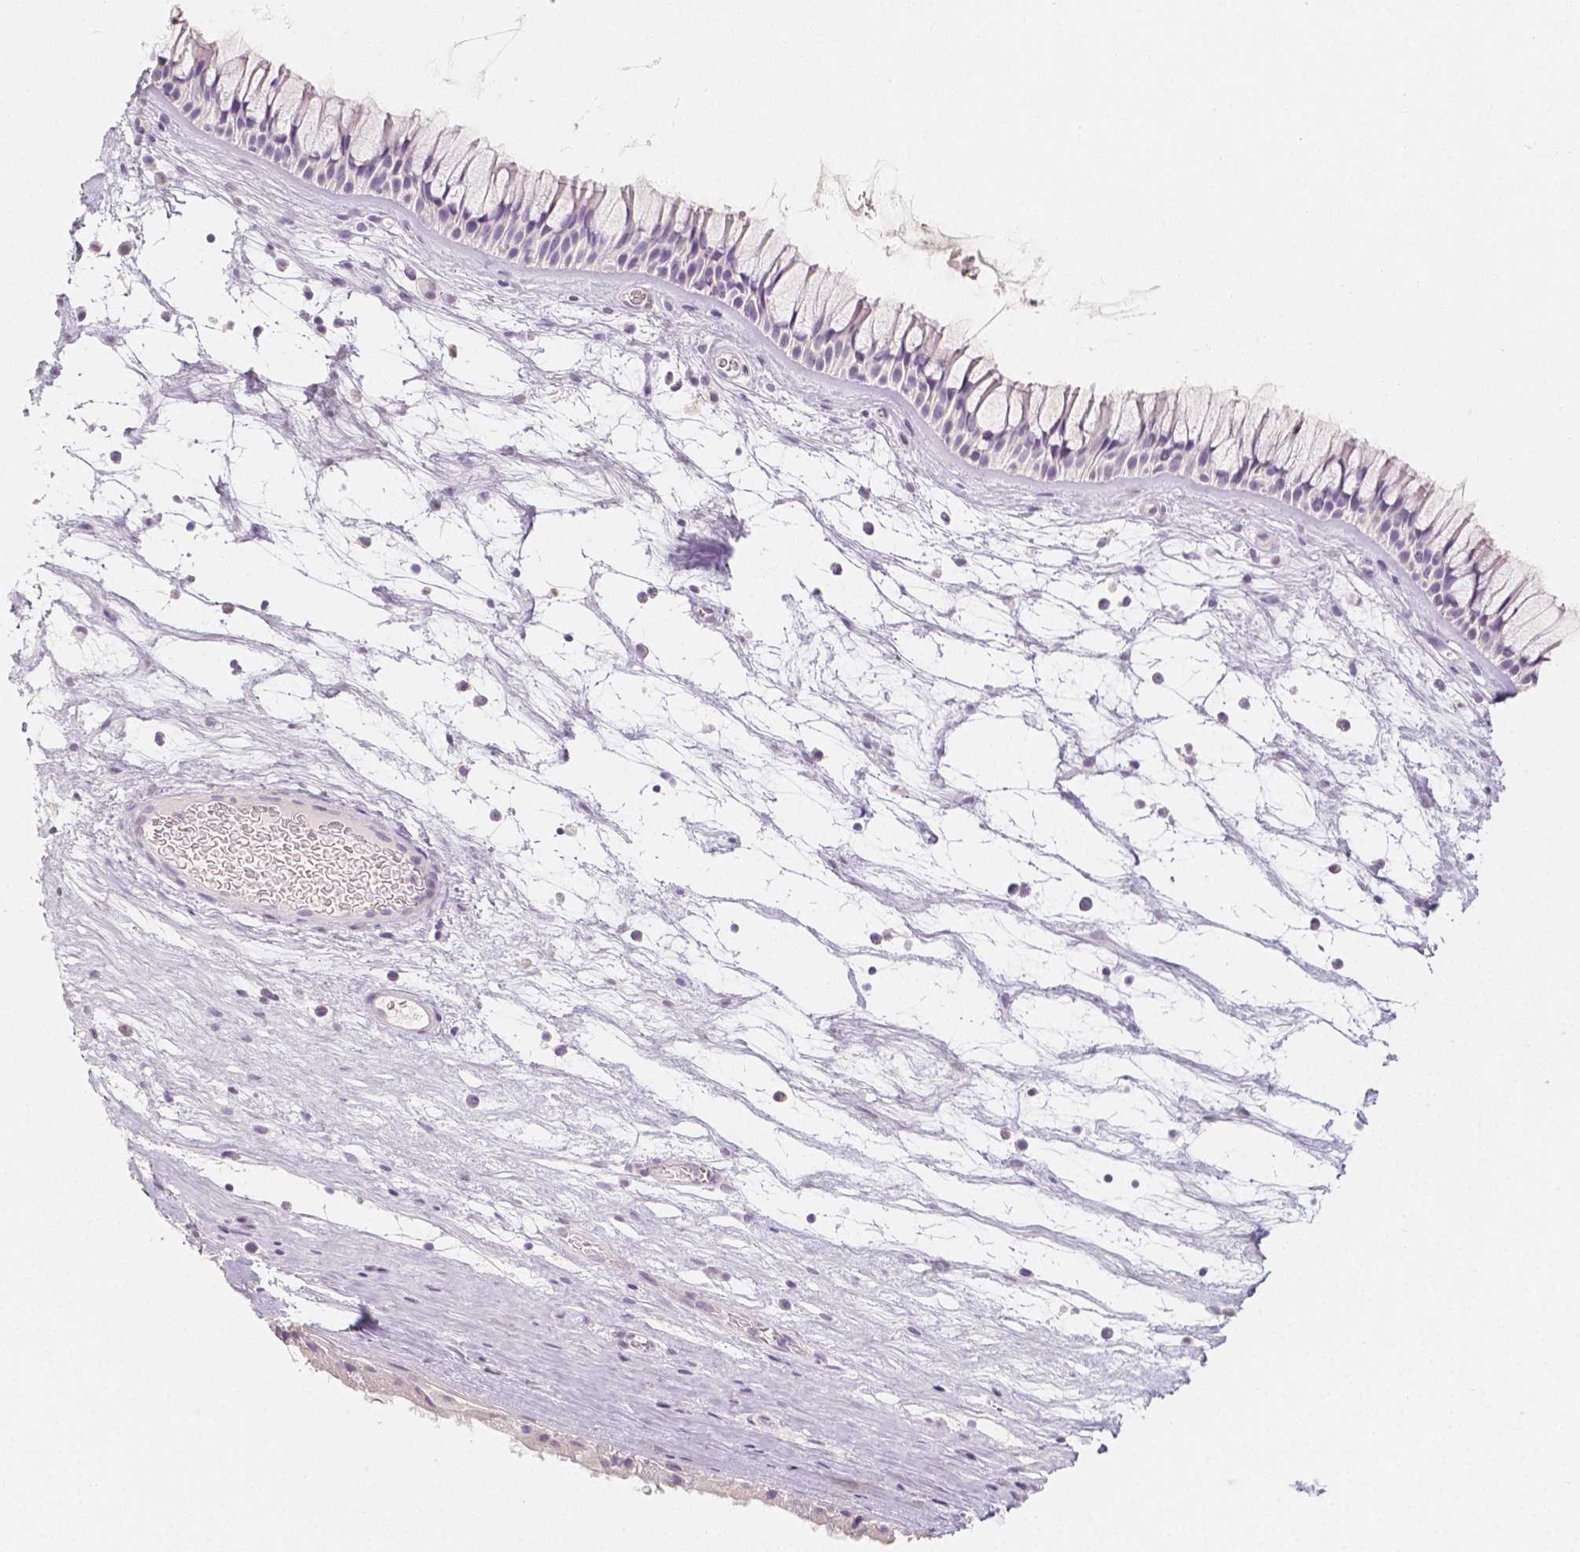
{"staining": {"intensity": "negative", "quantity": "none", "location": "none"}, "tissue": "nasopharynx", "cell_type": "Respiratory epithelial cells", "image_type": "normal", "snomed": [{"axis": "morphology", "description": "Normal tissue, NOS"}, {"axis": "topography", "description": "Nasopharynx"}], "caption": "Immunohistochemistry photomicrograph of normal nasopharynx: human nasopharynx stained with DAB (3,3'-diaminobenzidine) exhibits no significant protein expression in respiratory epithelial cells.", "gene": "HNF1B", "patient": {"sex": "male", "age": 74}}